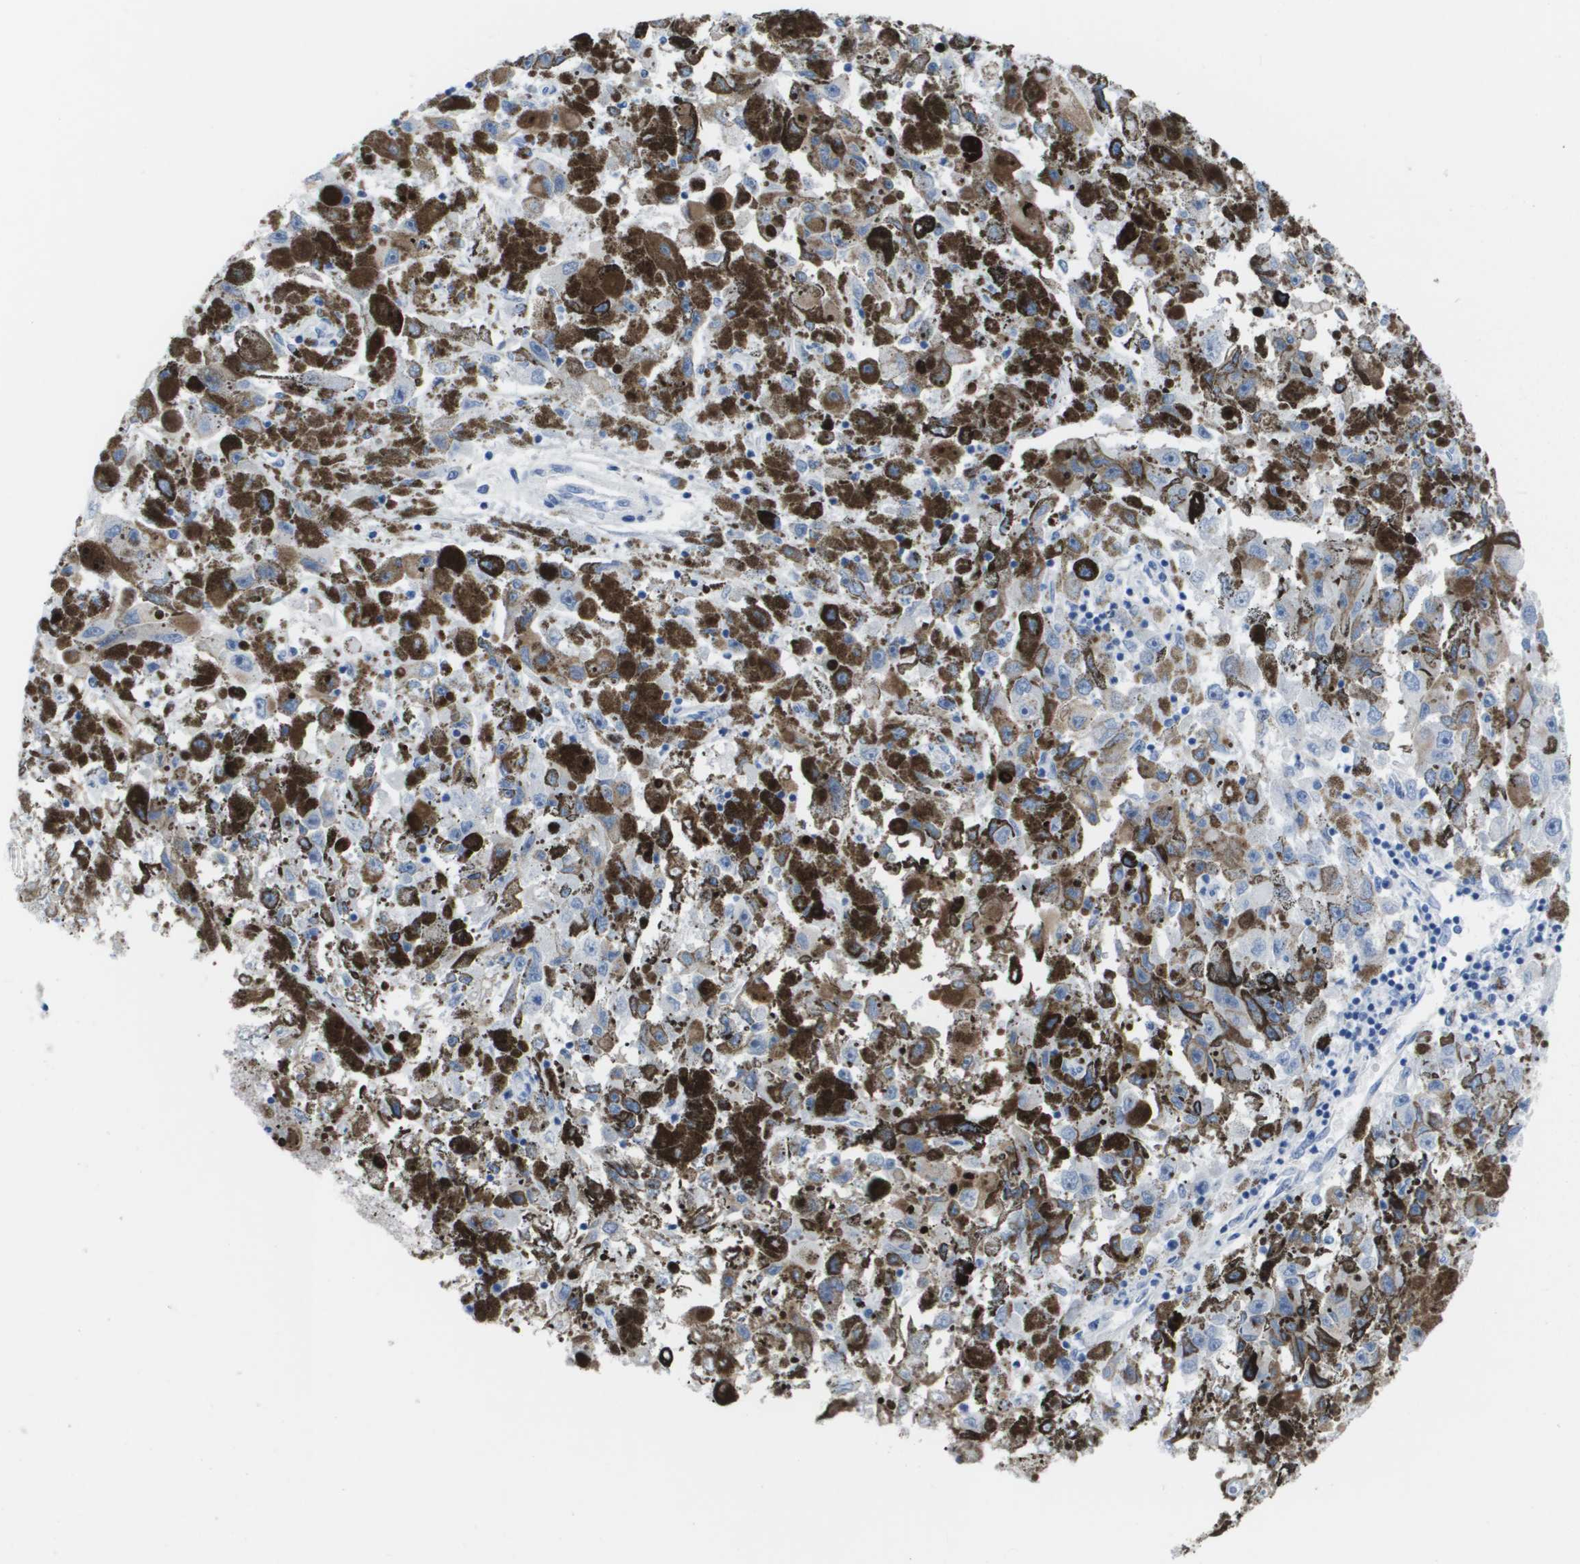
{"staining": {"intensity": "weak", "quantity": "25%-75%", "location": "cytoplasmic/membranous"}, "tissue": "melanoma", "cell_type": "Tumor cells", "image_type": "cancer", "snomed": [{"axis": "morphology", "description": "Malignant melanoma, NOS"}, {"axis": "topography", "description": "Skin"}], "caption": "Human melanoma stained with a protein marker shows weak staining in tumor cells.", "gene": "KCNA3", "patient": {"sex": "female", "age": 104}}